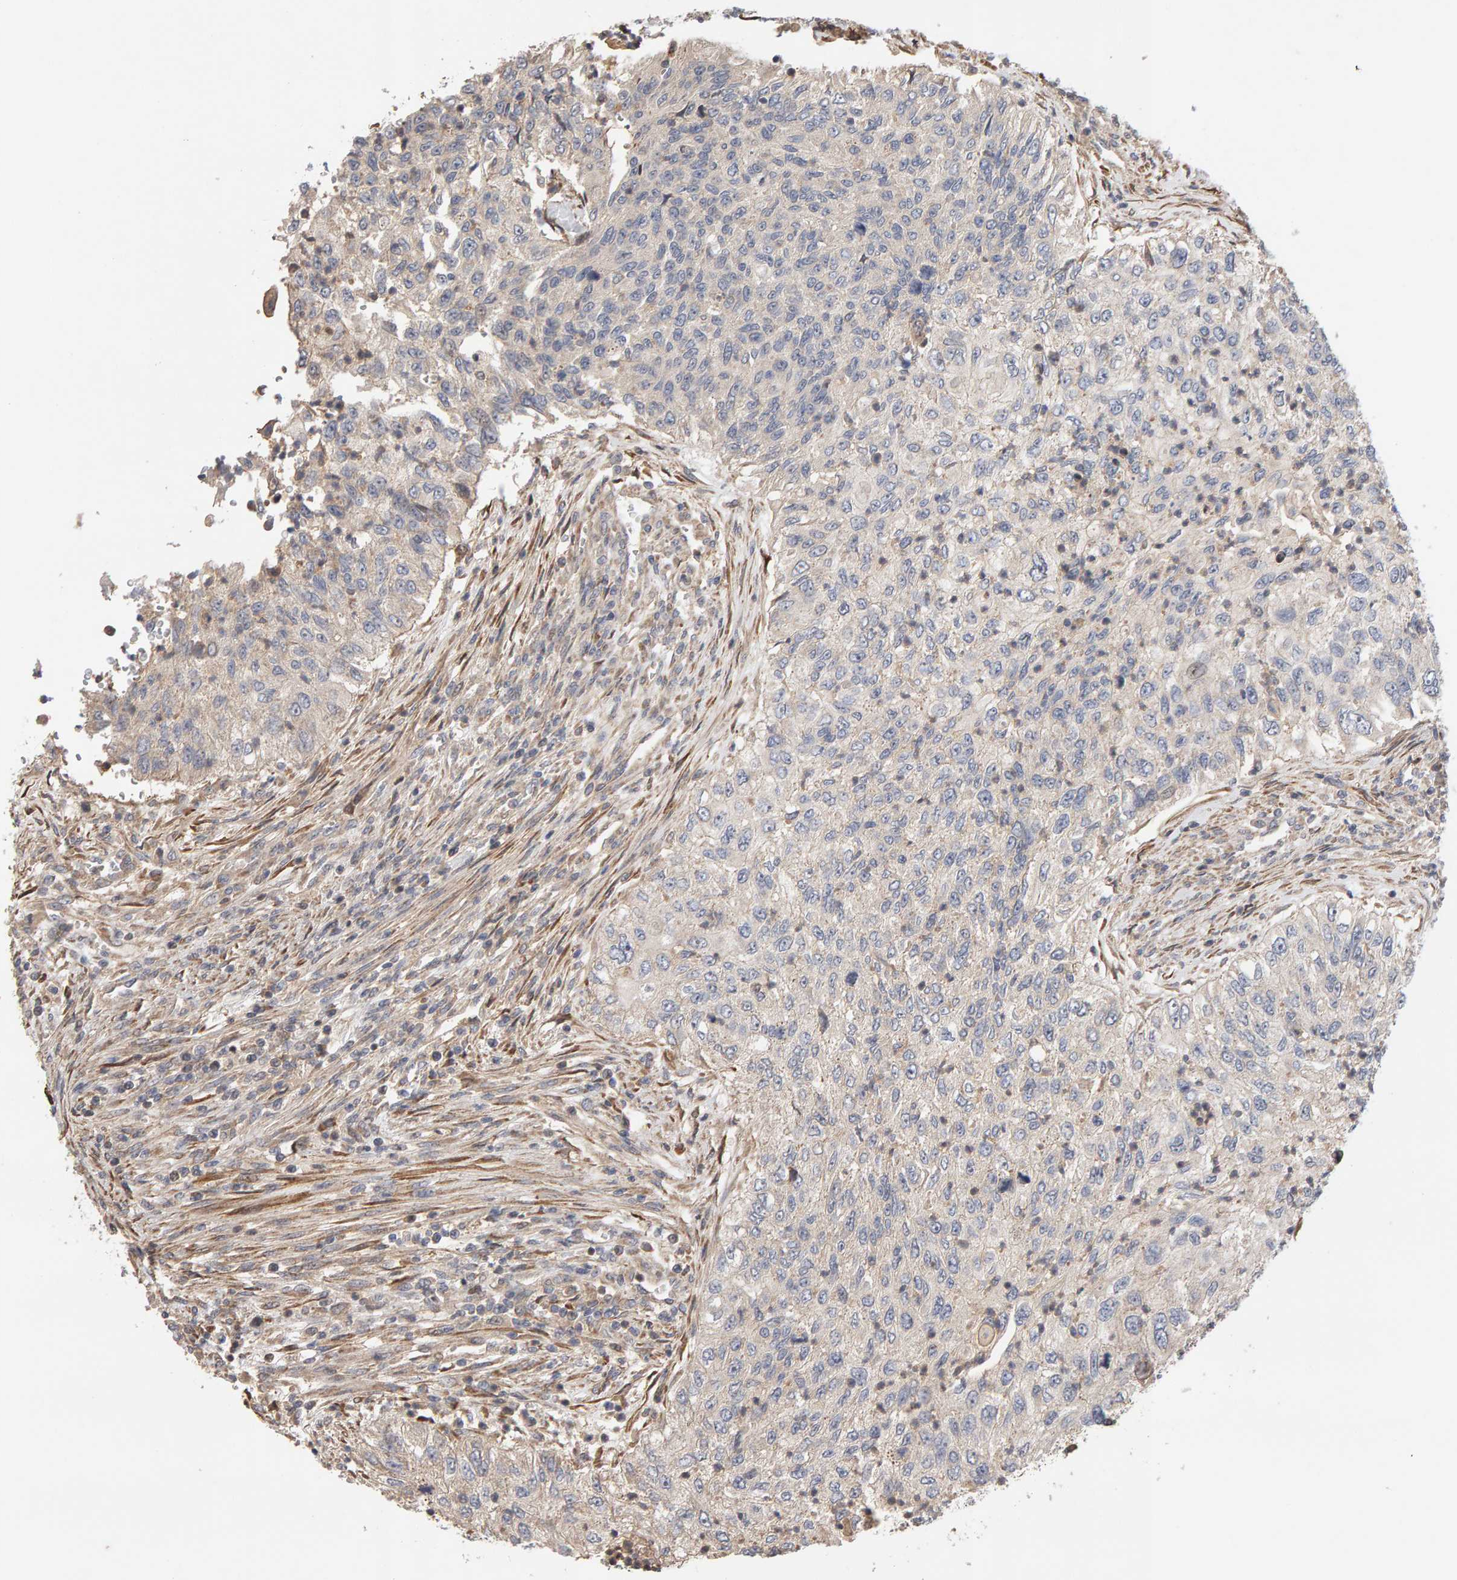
{"staining": {"intensity": "weak", "quantity": "<25%", "location": "cytoplasmic/membranous"}, "tissue": "urothelial cancer", "cell_type": "Tumor cells", "image_type": "cancer", "snomed": [{"axis": "morphology", "description": "Urothelial carcinoma, High grade"}, {"axis": "topography", "description": "Urinary bladder"}], "caption": "High magnification brightfield microscopy of urothelial cancer stained with DAB (3,3'-diaminobenzidine) (brown) and counterstained with hematoxylin (blue): tumor cells show no significant staining.", "gene": "LZTS1", "patient": {"sex": "female", "age": 60}}